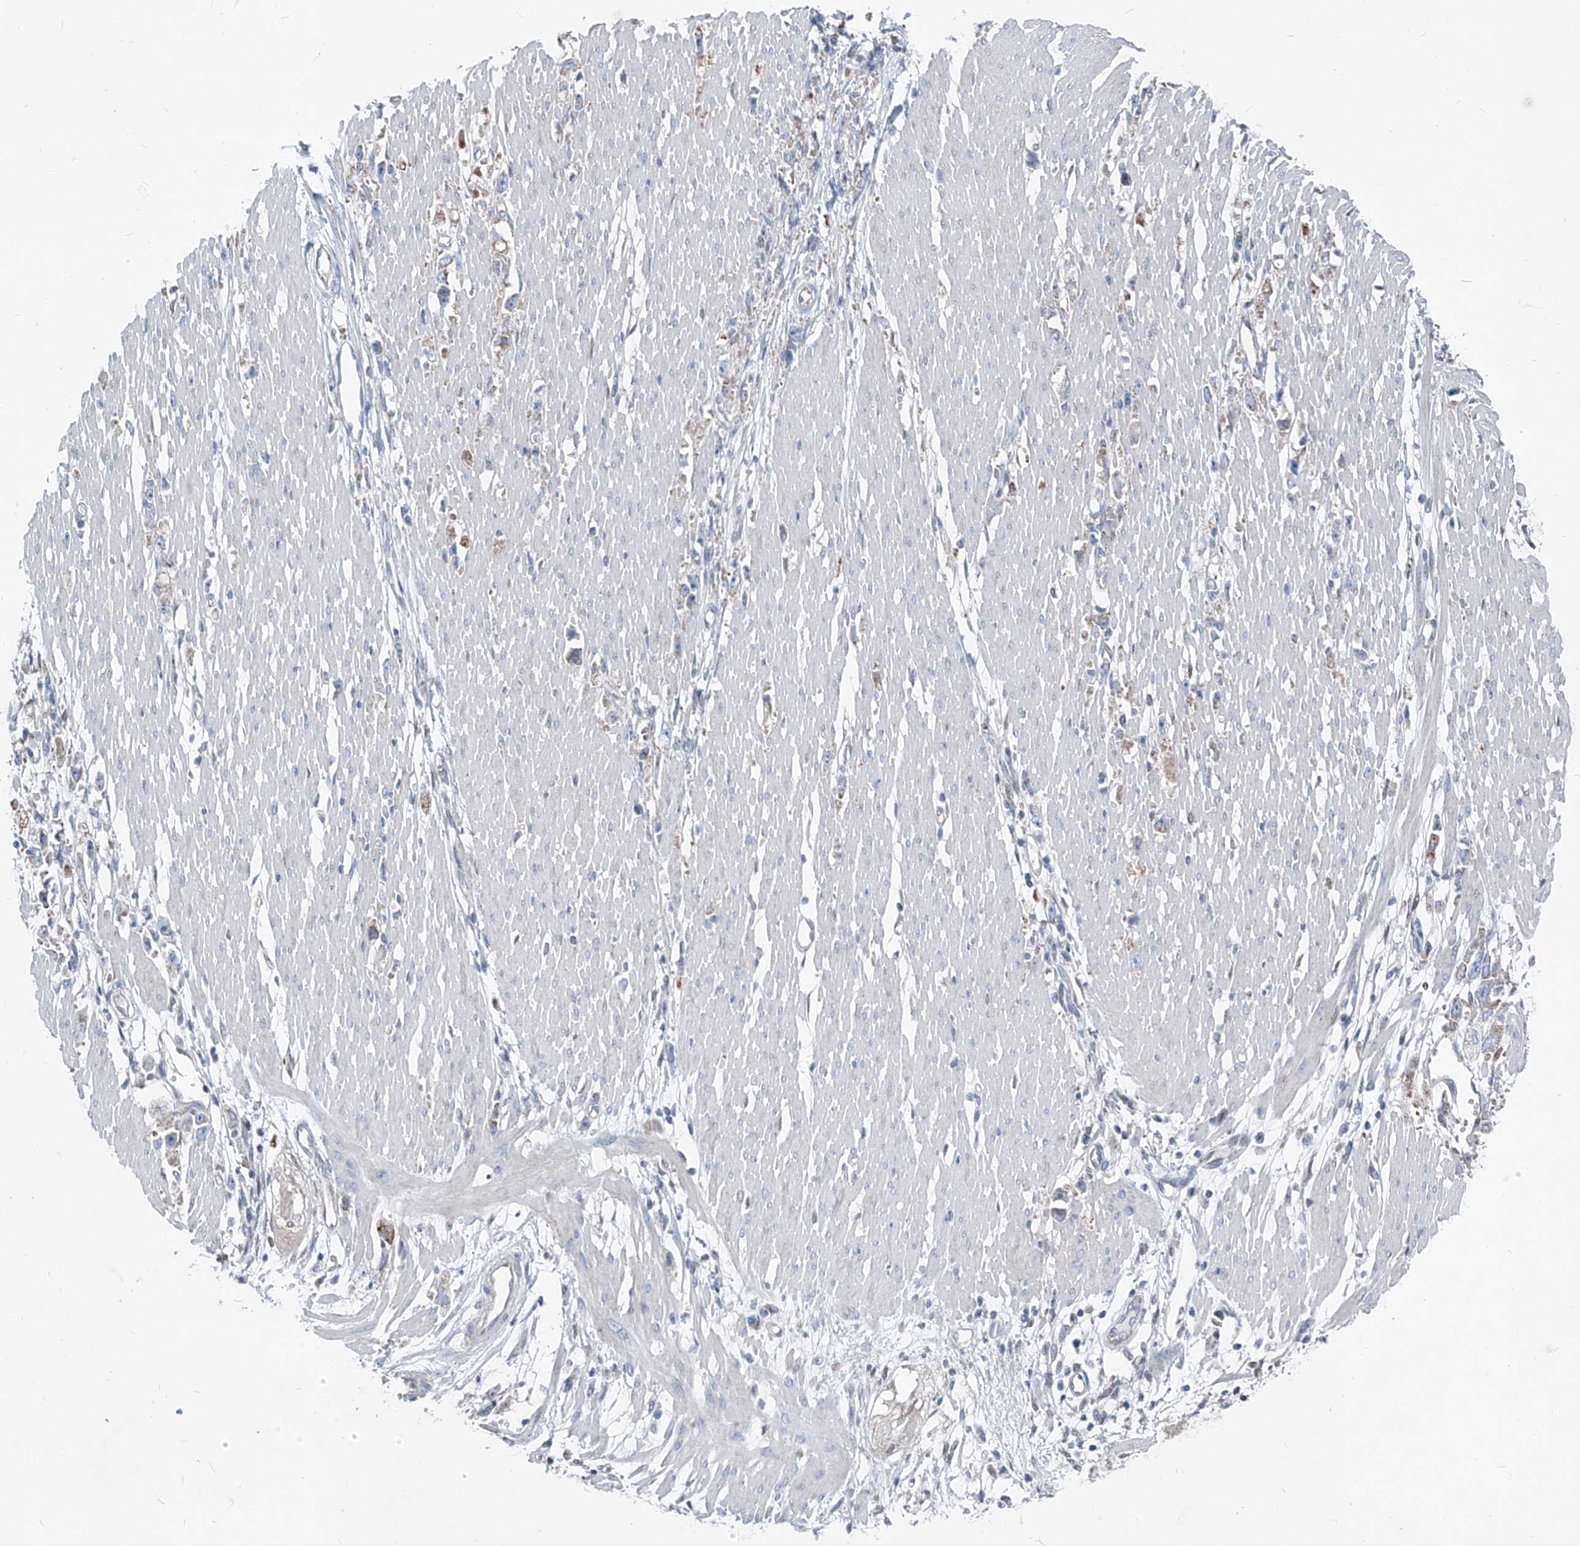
{"staining": {"intensity": "negative", "quantity": "none", "location": "none"}, "tissue": "stomach cancer", "cell_type": "Tumor cells", "image_type": "cancer", "snomed": [{"axis": "morphology", "description": "Adenocarcinoma, NOS"}, {"axis": "topography", "description": "Stomach"}], "caption": "IHC image of neoplastic tissue: human stomach cancer stained with DAB (3,3'-diaminobenzidine) exhibits no significant protein expression in tumor cells. The staining was performed using DAB (3,3'-diaminobenzidine) to visualize the protein expression in brown, while the nuclei were stained in blue with hematoxylin (Magnification: 20x).", "gene": "AGPS", "patient": {"sex": "female", "age": 59}}